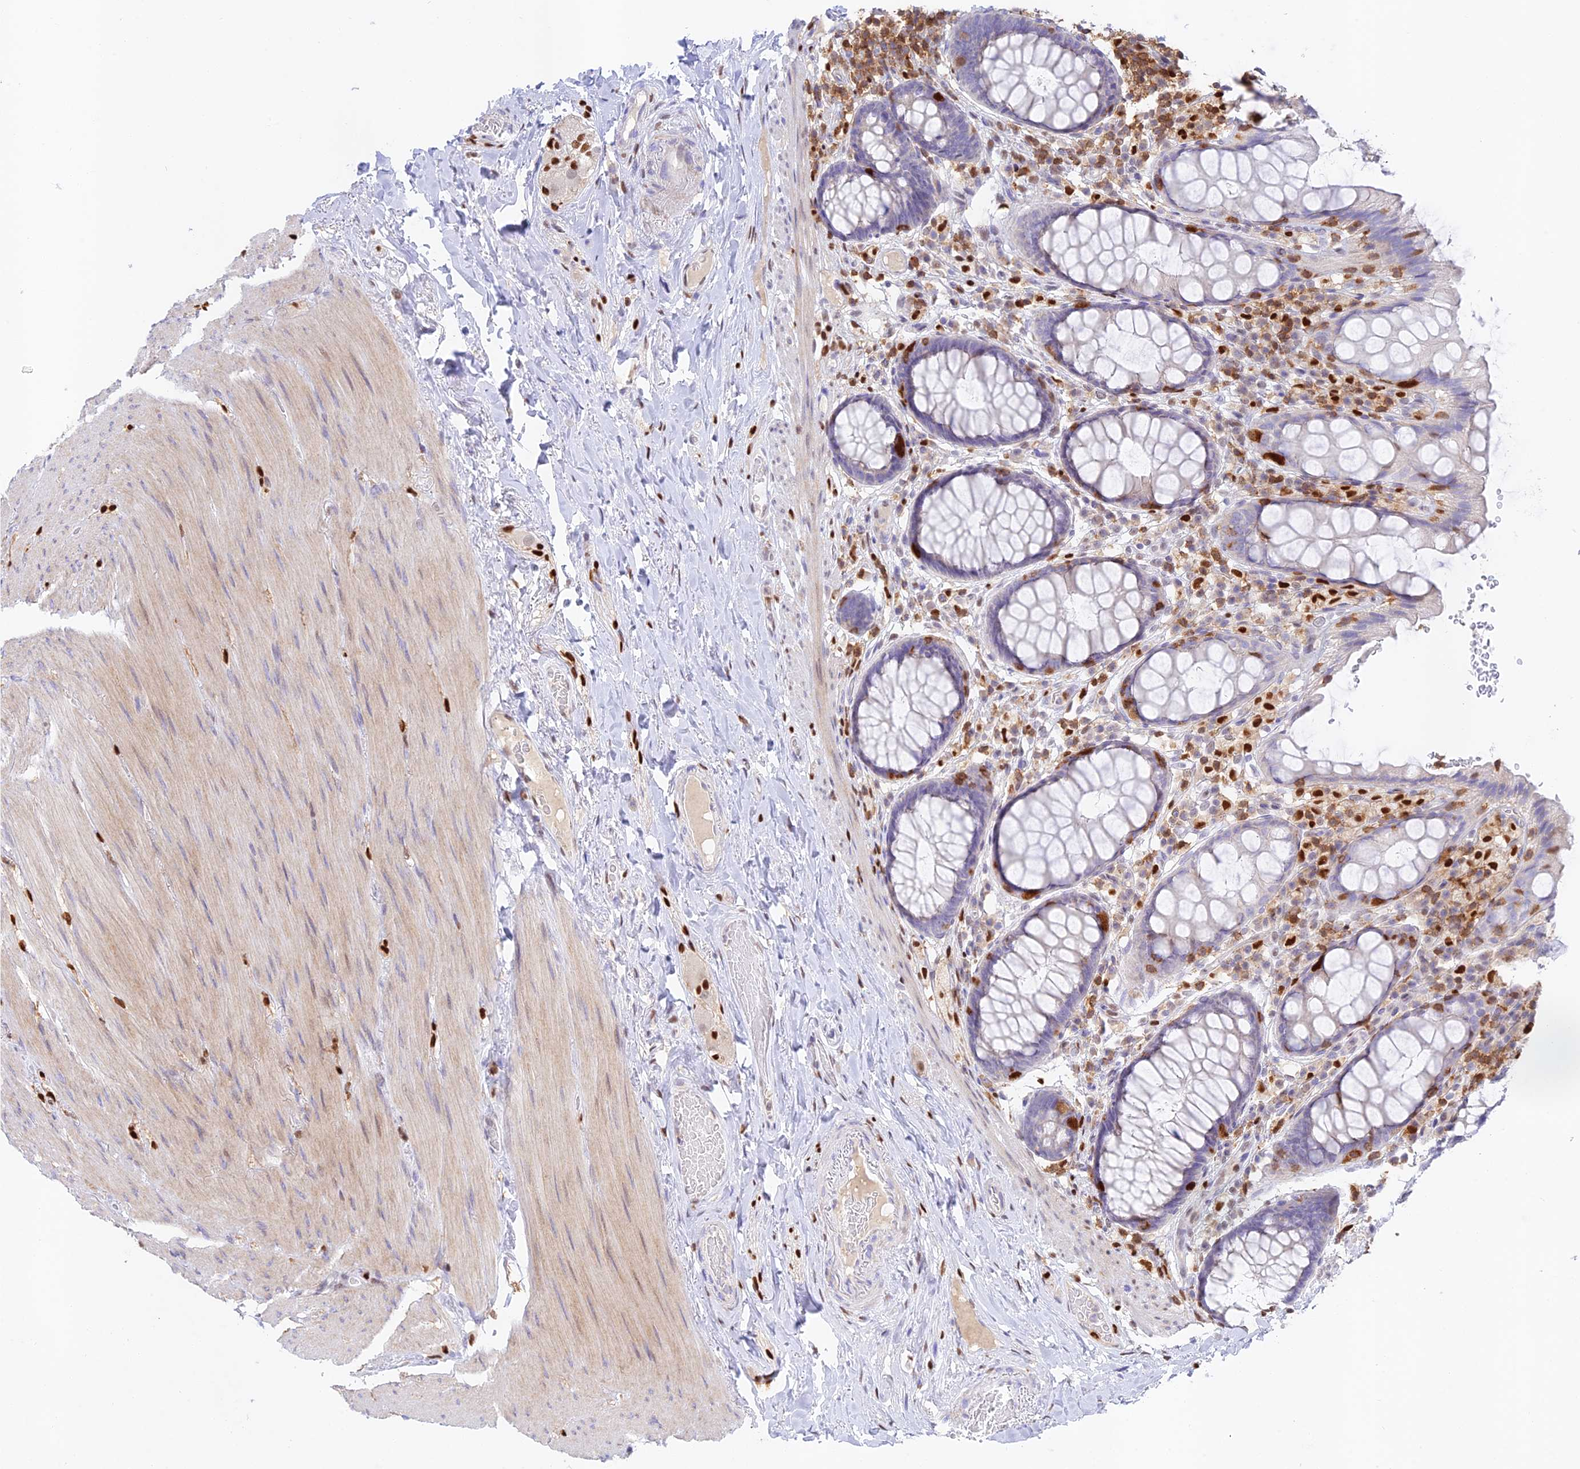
{"staining": {"intensity": "negative", "quantity": "none", "location": "none"}, "tissue": "rectum", "cell_type": "Glandular cells", "image_type": "normal", "snomed": [{"axis": "morphology", "description": "Normal tissue, NOS"}, {"axis": "topography", "description": "Rectum"}], "caption": "Photomicrograph shows no protein positivity in glandular cells of unremarkable rectum. Brightfield microscopy of immunohistochemistry (IHC) stained with DAB (brown) and hematoxylin (blue), captured at high magnification.", "gene": "DENND1C", "patient": {"sex": "male", "age": 83}}